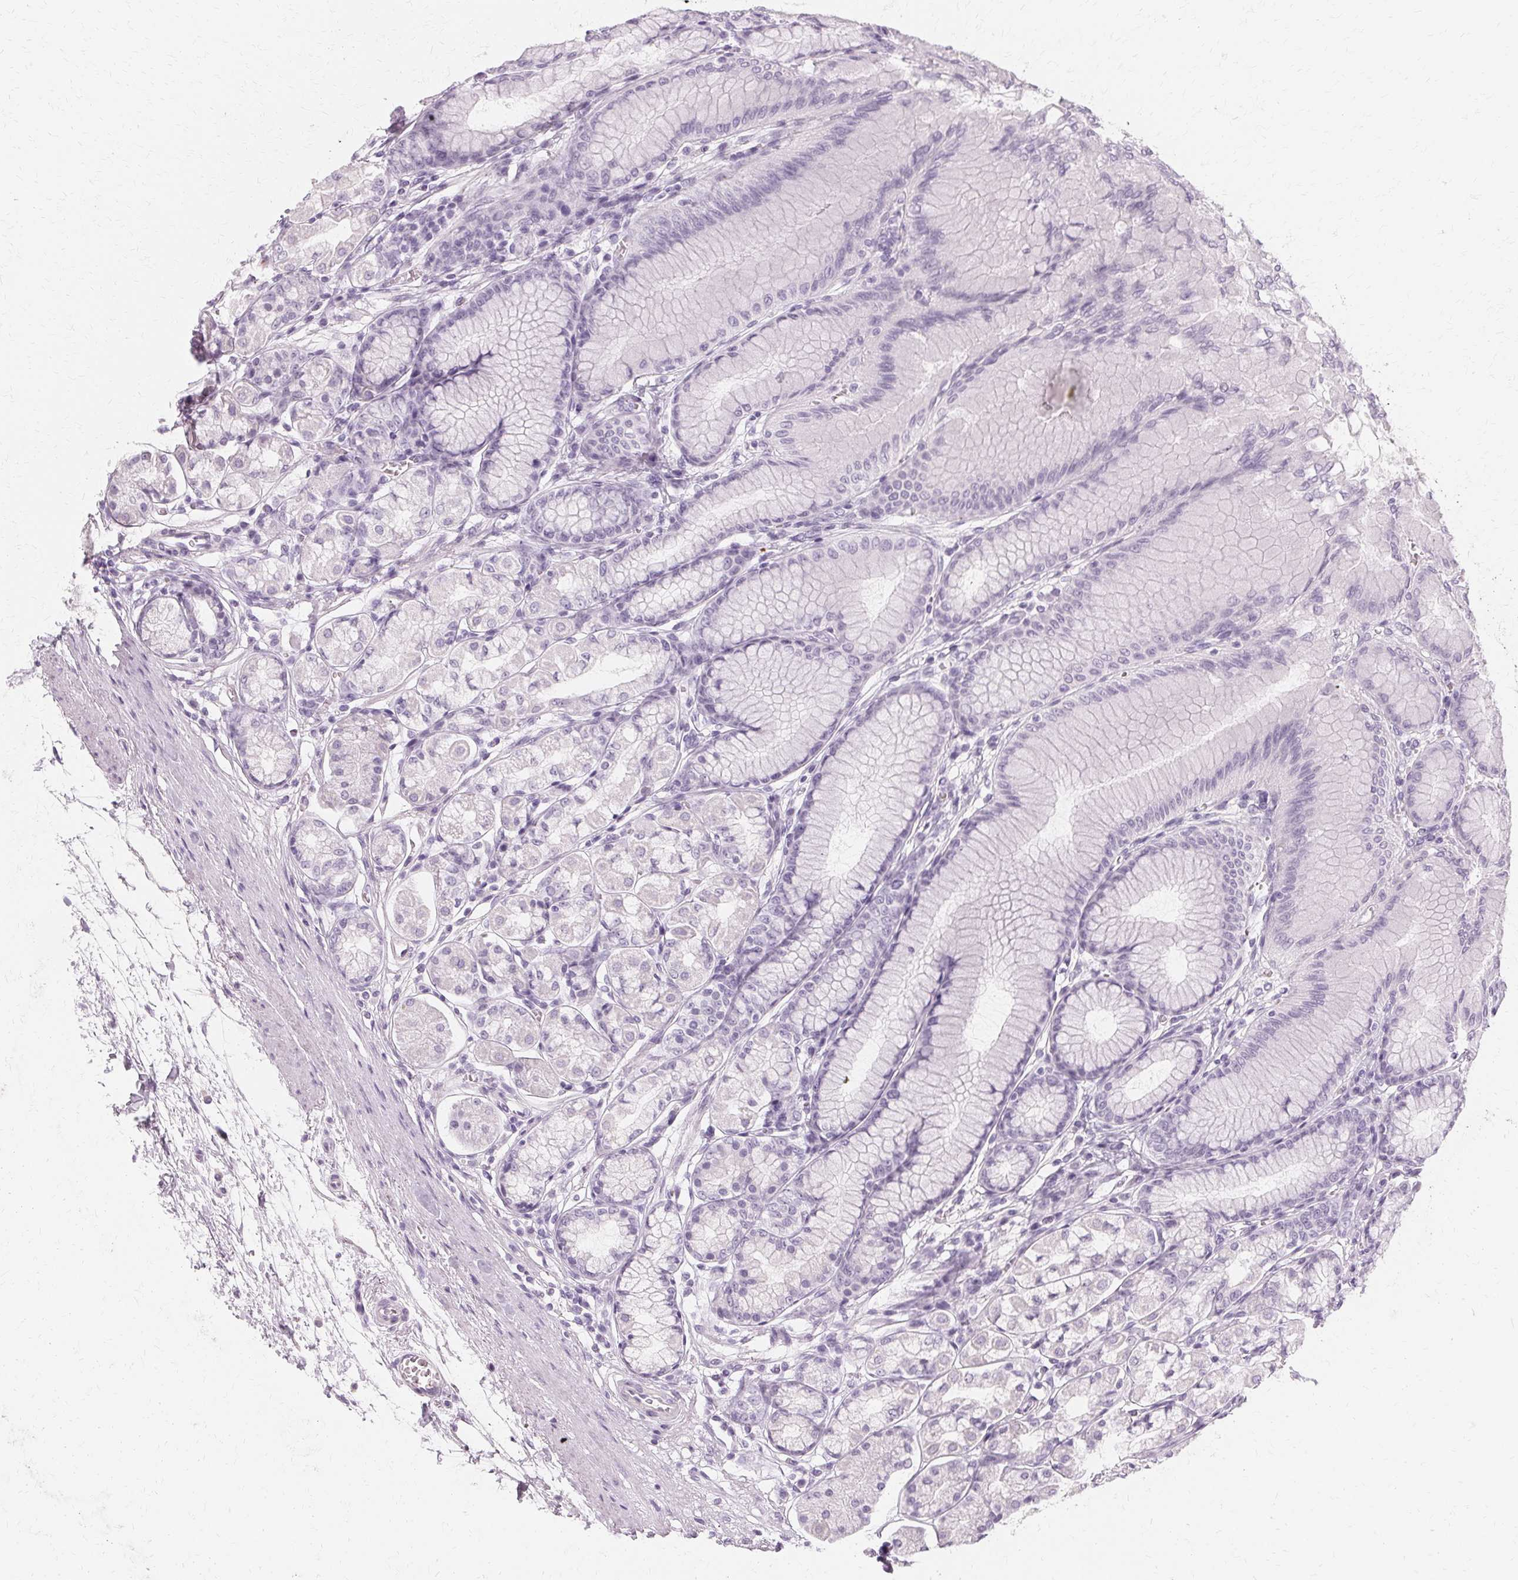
{"staining": {"intensity": "negative", "quantity": "none", "location": "none"}, "tissue": "stomach", "cell_type": "Glandular cells", "image_type": "normal", "snomed": [{"axis": "morphology", "description": "Normal tissue, NOS"}, {"axis": "topography", "description": "Stomach"}, {"axis": "topography", "description": "Stomach, lower"}], "caption": "High power microscopy histopathology image of an immunohistochemistry histopathology image of unremarkable stomach, revealing no significant staining in glandular cells. The staining is performed using DAB brown chromogen with nuclei counter-stained in using hematoxylin.", "gene": "KRT6A", "patient": {"sex": "male", "age": 76}}